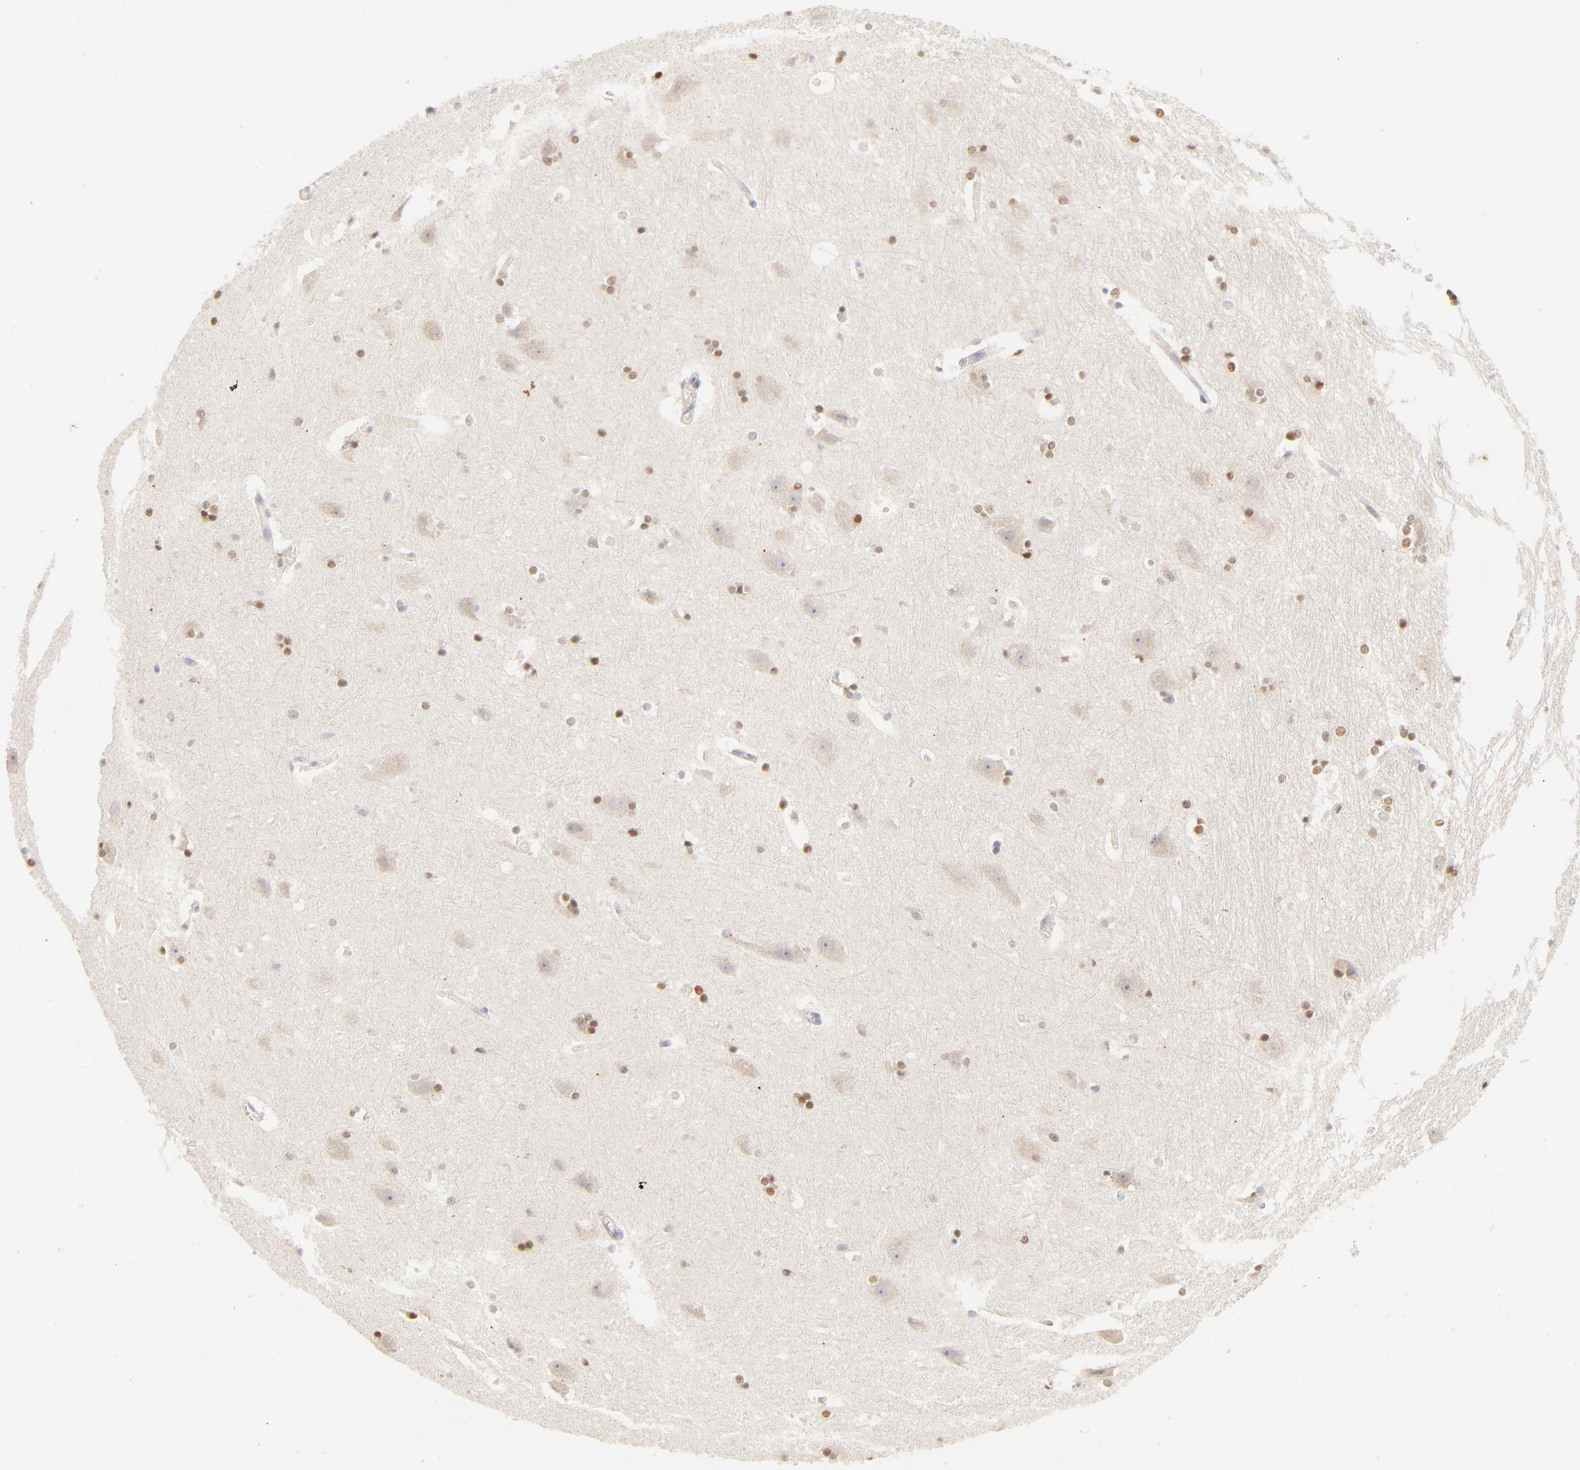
{"staining": {"intensity": "moderate", "quantity": "25%-75%", "location": "cytoplasmic/membranous,nuclear"}, "tissue": "hippocampus", "cell_type": "Glial cells", "image_type": "normal", "snomed": [{"axis": "morphology", "description": "Normal tissue, NOS"}, {"axis": "topography", "description": "Hippocampus"}], "caption": "Glial cells demonstrate medium levels of moderate cytoplasmic/membranous,nuclear staining in approximately 25%-75% of cells in benign hippocampus. The staining was performed using DAB (3,3'-diaminobenzidine), with brown indicating positive protein expression. Nuclei are stained blue with hematoxylin.", "gene": "NKX2", "patient": {"sex": "female", "age": 19}}